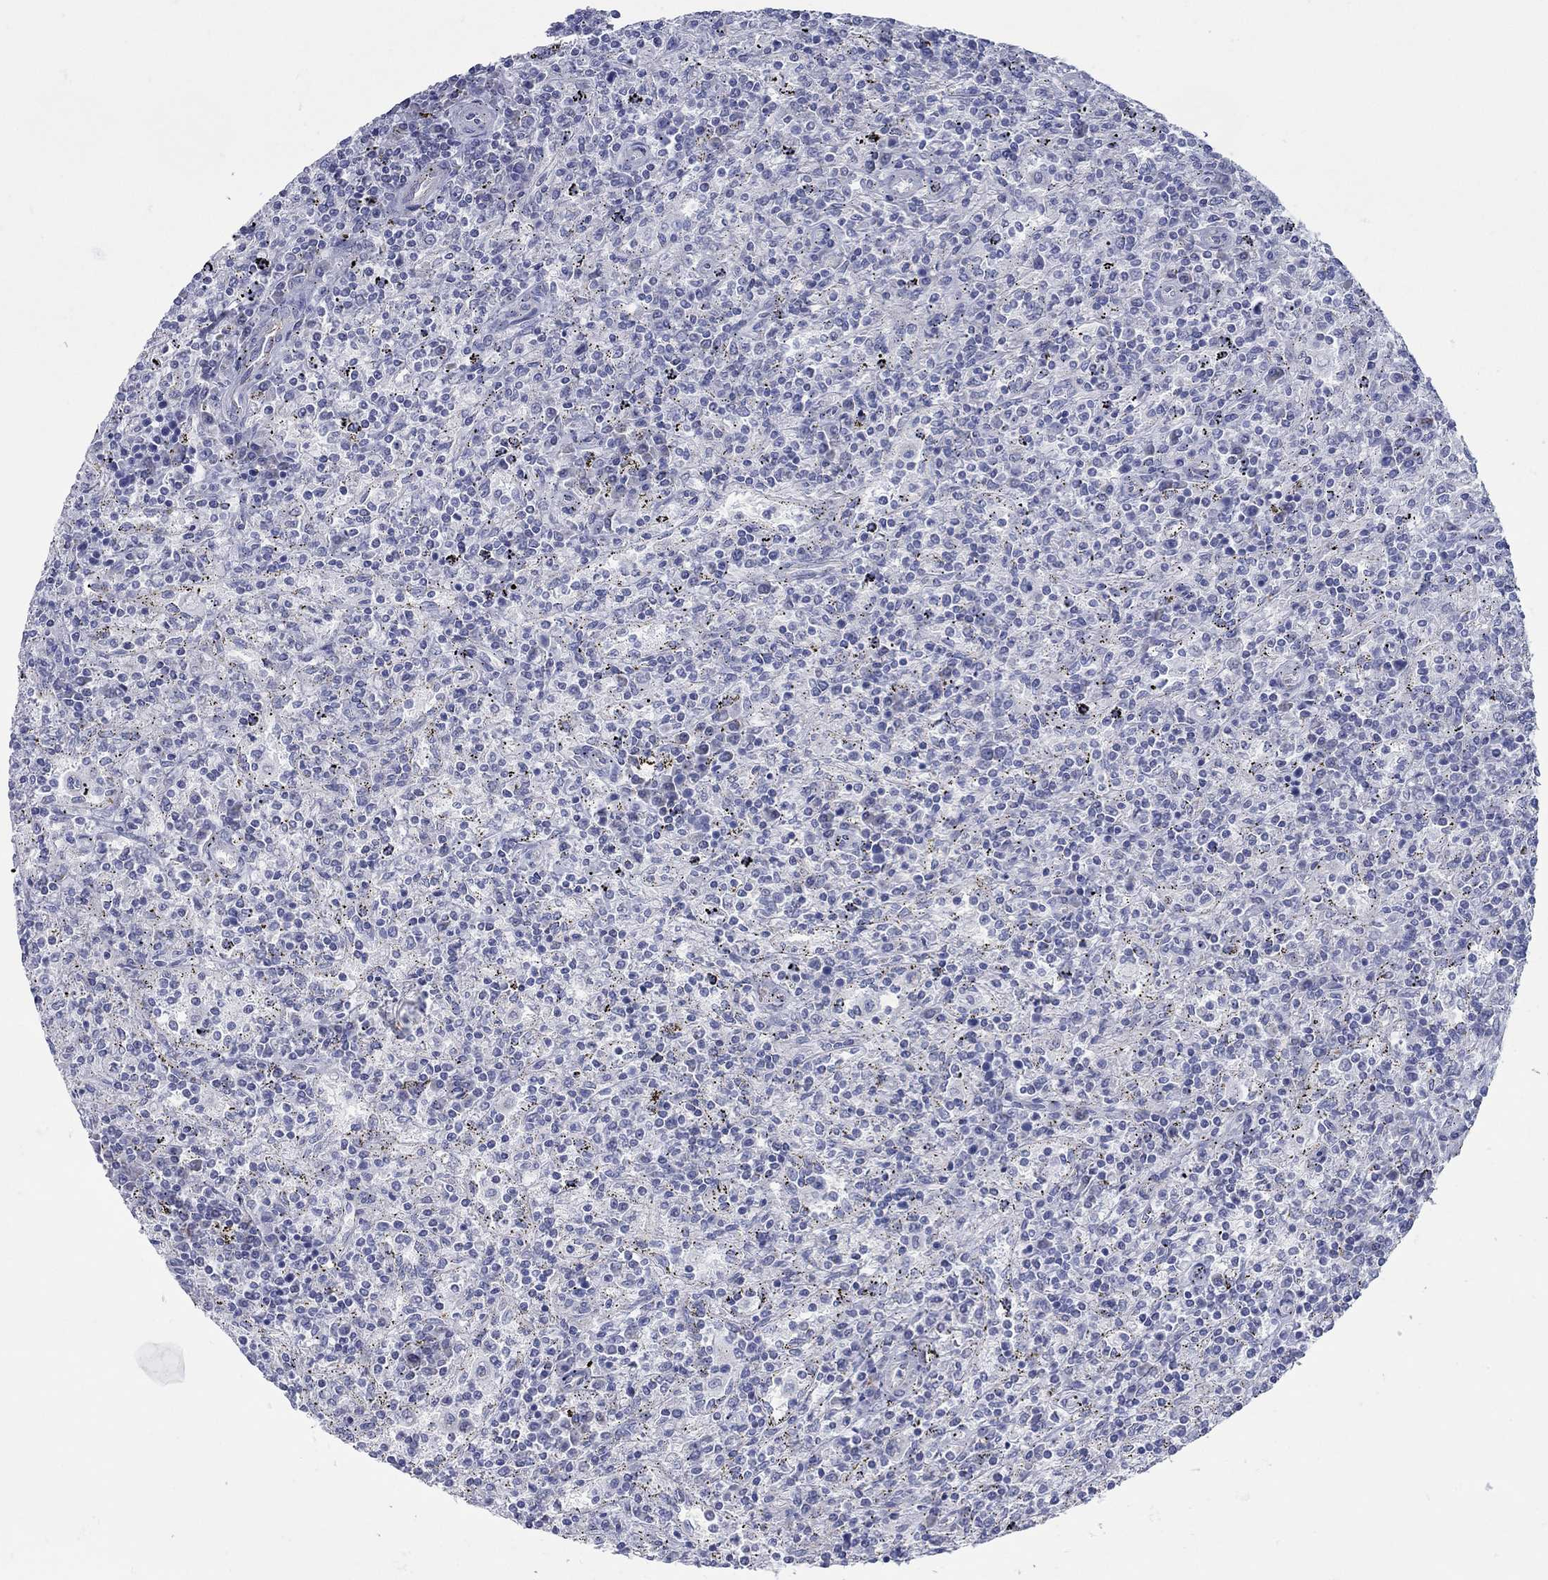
{"staining": {"intensity": "negative", "quantity": "none", "location": "none"}, "tissue": "lymphoma", "cell_type": "Tumor cells", "image_type": "cancer", "snomed": [{"axis": "morphology", "description": "Malignant lymphoma, non-Hodgkin's type, Low grade"}, {"axis": "topography", "description": "Spleen"}], "caption": "Lymphoma was stained to show a protein in brown. There is no significant staining in tumor cells.", "gene": "PDZD3", "patient": {"sex": "male", "age": 62}}